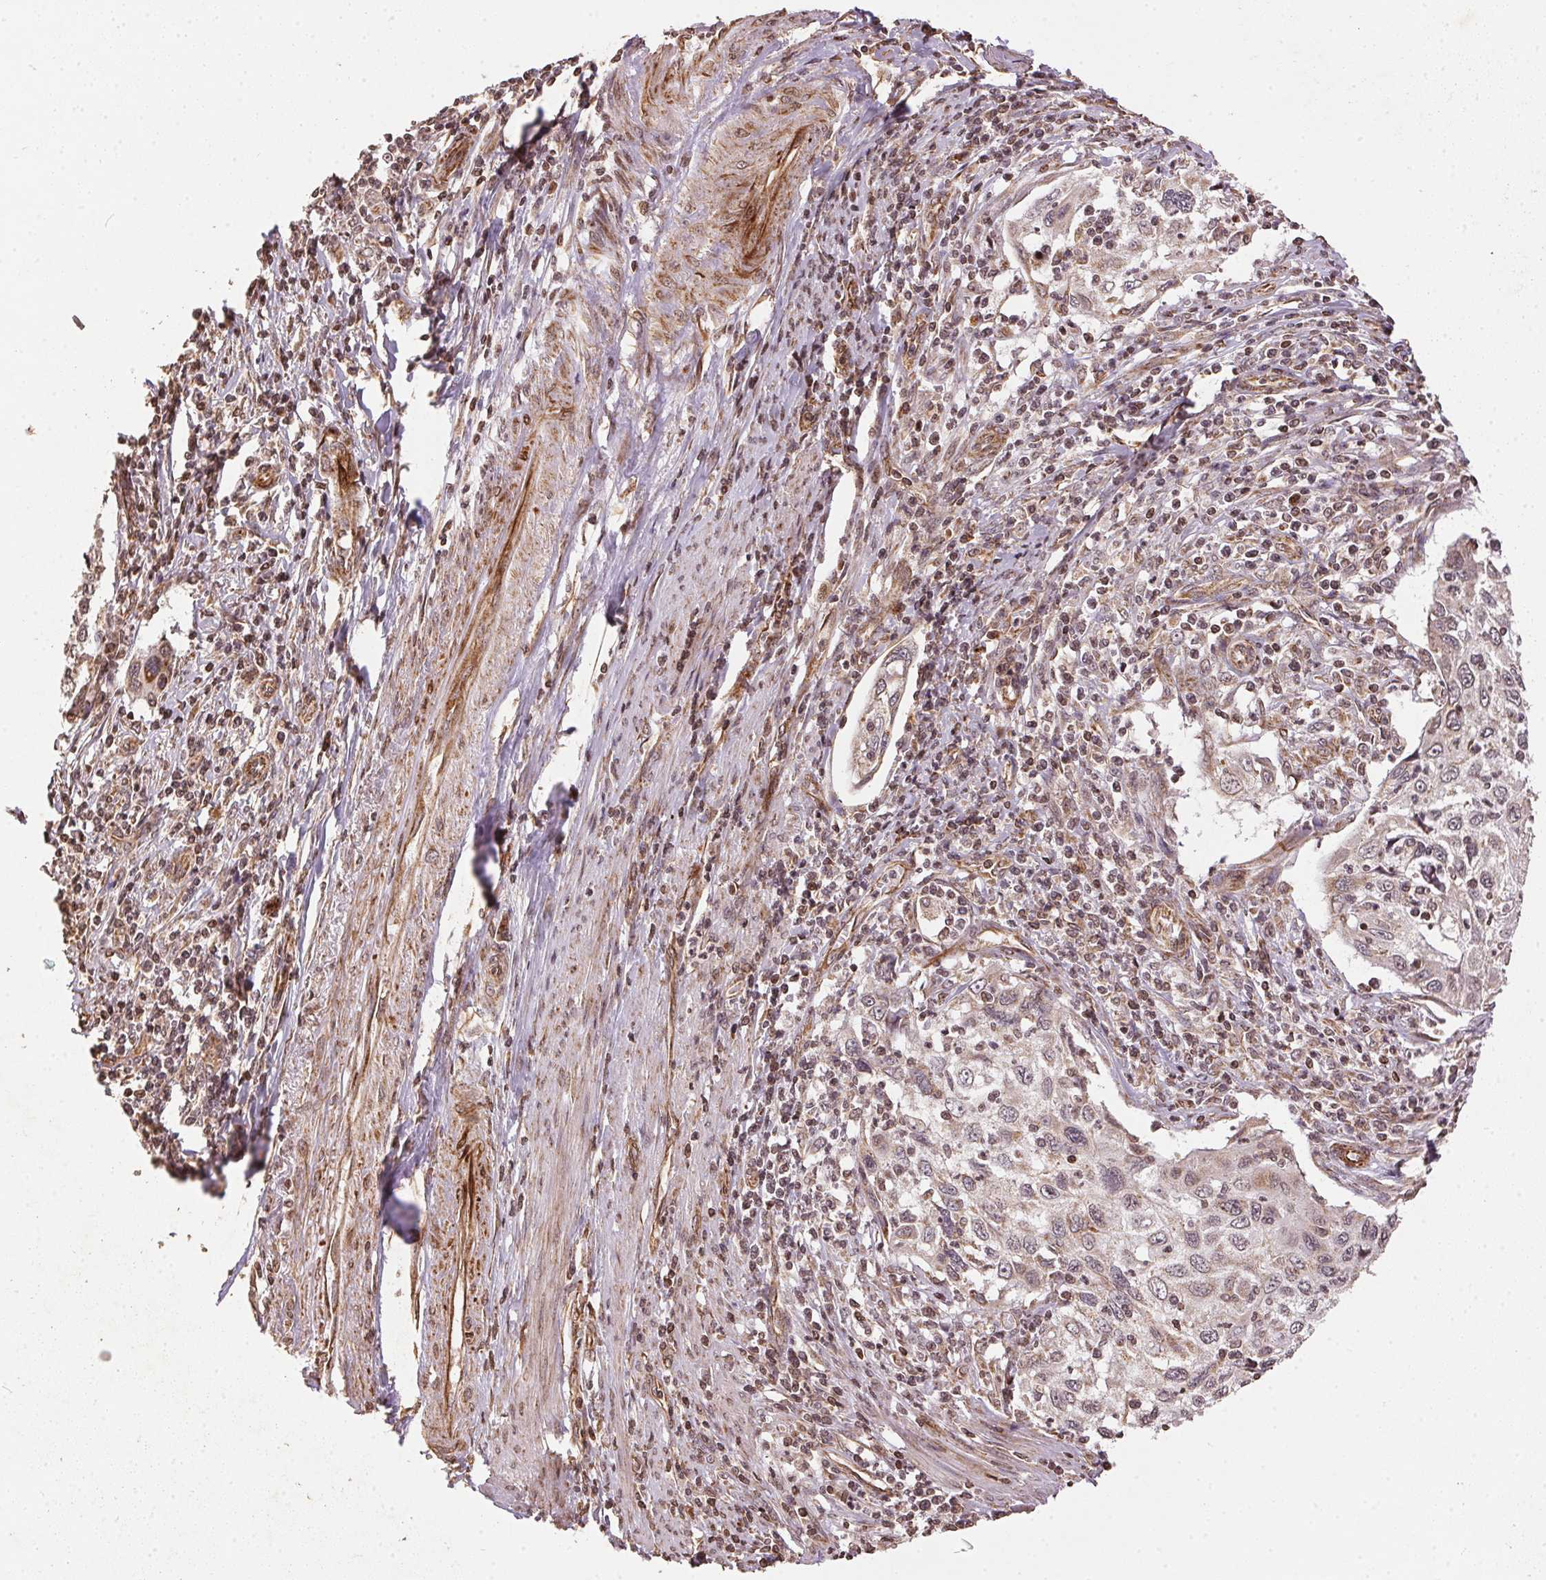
{"staining": {"intensity": "weak", "quantity": "<25%", "location": "cytoplasmic/membranous"}, "tissue": "cervical cancer", "cell_type": "Tumor cells", "image_type": "cancer", "snomed": [{"axis": "morphology", "description": "Squamous cell carcinoma, NOS"}, {"axis": "topography", "description": "Cervix"}], "caption": "DAB immunohistochemical staining of human squamous cell carcinoma (cervical) shows no significant staining in tumor cells.", "gene": "SPRED2", "patient": {"sex": "female", "age": 70}}